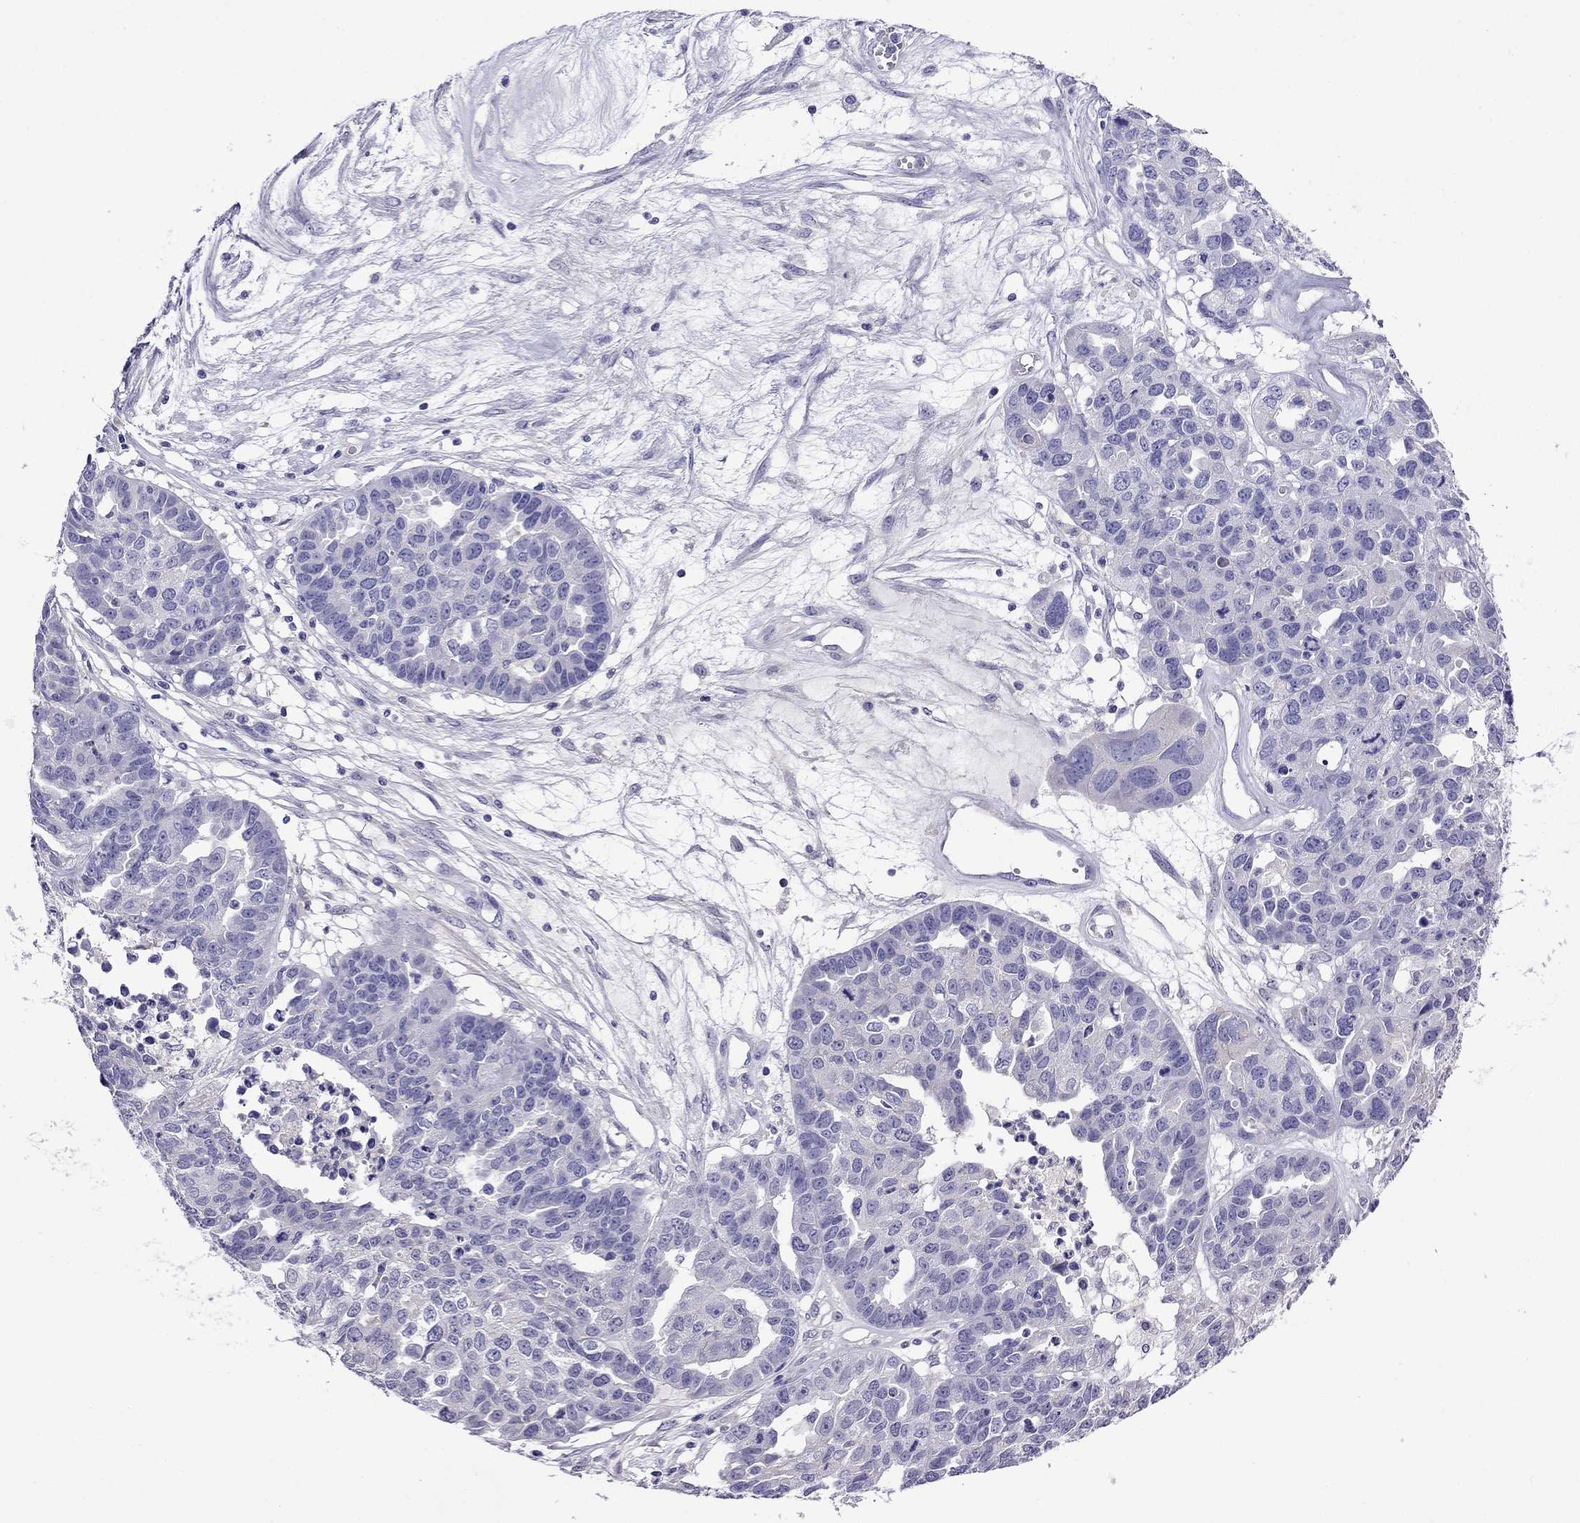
{"staining": {"intensity": "negative", "quantity": "none", "location": "none"}, "tissue": "ovarian cancer", "cell_type": "Tumor cells", "image_type": "cancer", "snomed": [{"axis": "morphology", "description": "Cystadenocarcinoma, serous, NOS"}, {"axis": "topography", "description": "Ovary"}], "caption": "Photomicrograph shows no significant protein expression in tumor cells of ovarian serous cystadenocarcinoma.", "gene": "SCG2", "patient": {"sex": "female", "age": 87}}